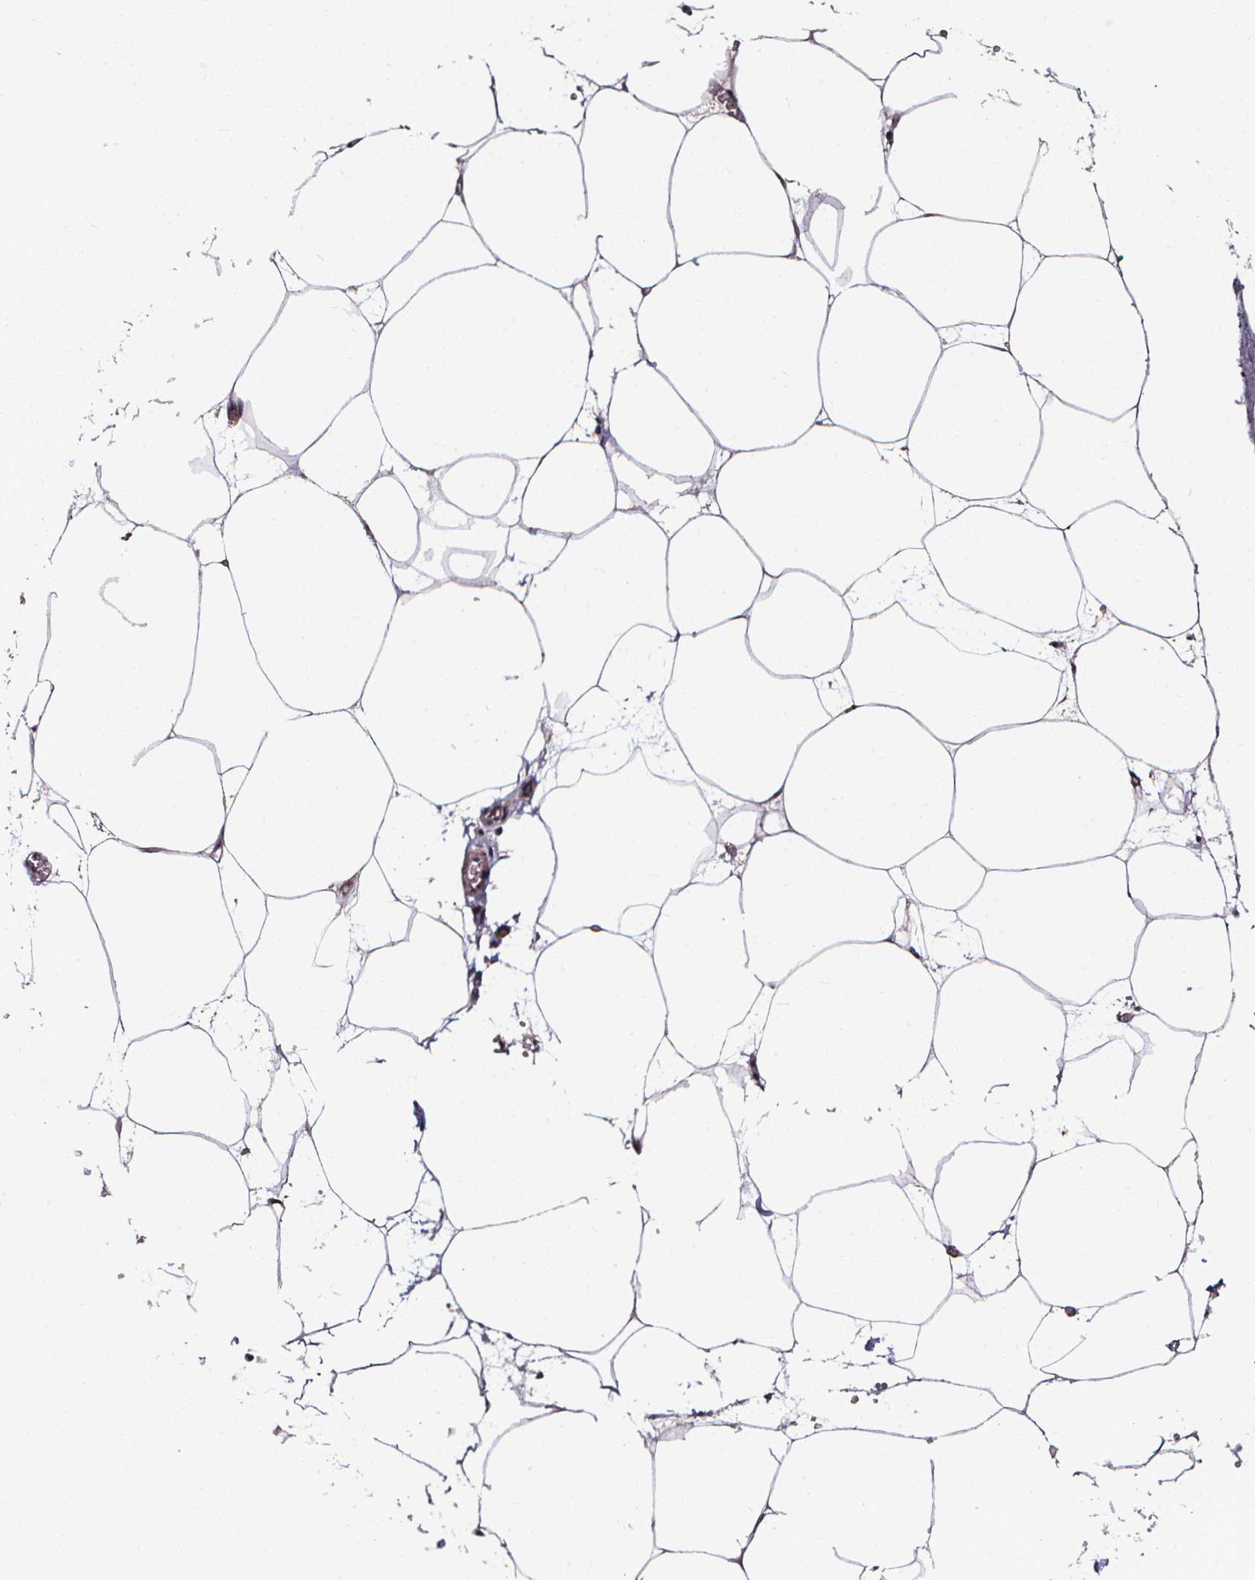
{"staining": {"intensity": "weak", "quantity": "25%-75%", "location": "cytoplasmic/membranous"}, "tissue": "adipose tissue", "cell_type": "Adipocytes", "image_type": "normal", "snomed": [{"axis": "morphology", "description": "Normal tissue, NOS"}, {"axis": "topography", "description": "Adipose tissue"}, {"axis": "topography", "description": "Pancreas"}, {"axis": "topography", "description": "Peripheral nerve tissue"}], "caption": "The photomicrograph exhibits immunohistochemical staining of benign adipose tissue. There is weak cytoplasmic/membranous positivity is seen in approximately 25%-75% of adipocytes.", "gene": "DDIT3", "patient": {"sex": "female", "age": 58}}